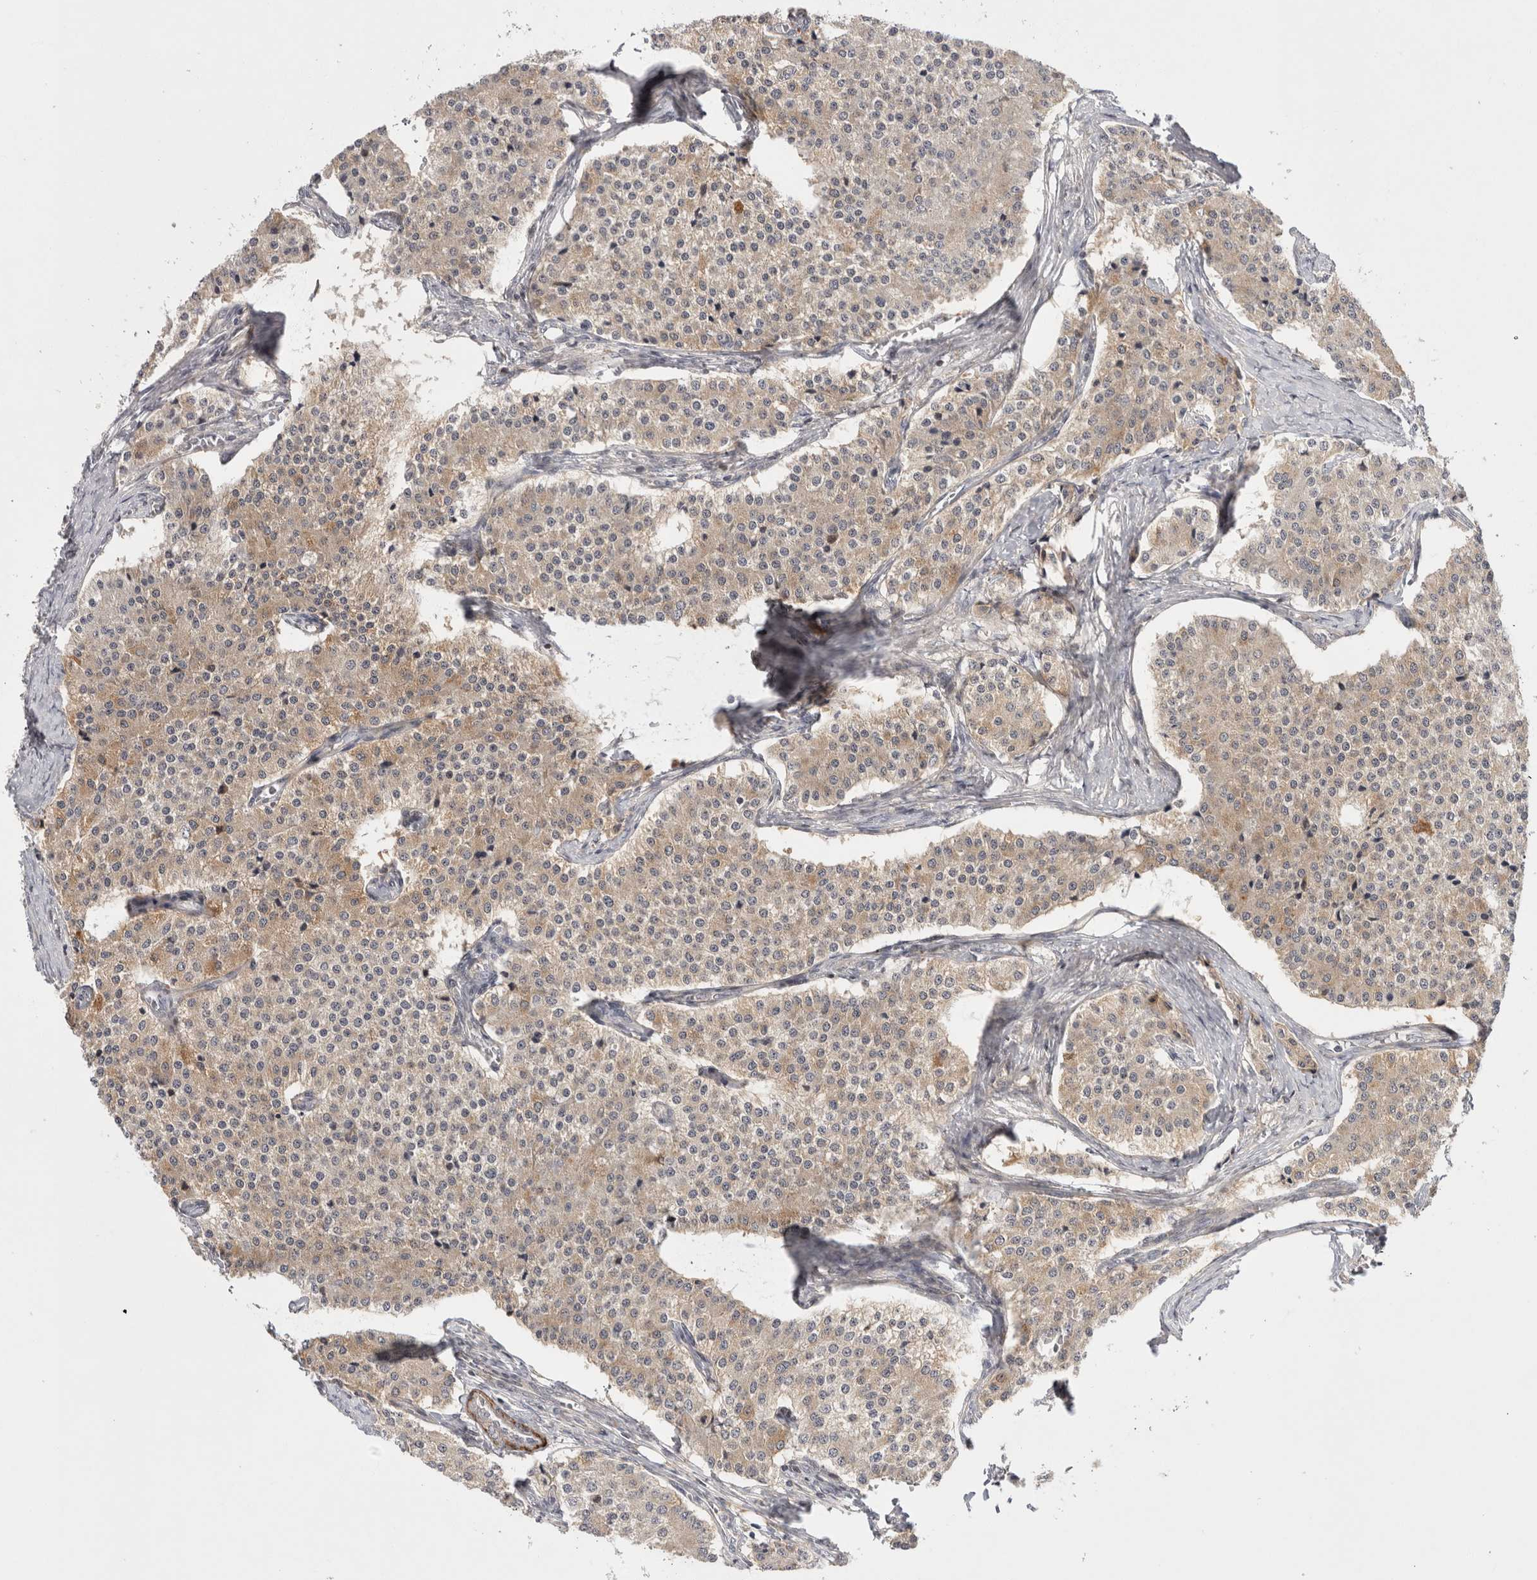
{"staining": {"intensity": "weak", "quantity": ">75%", "location": "cytoplasmic/membranous"}, "tissue": "carcinoid", "cell_type": "Tumor cells", "image_type": "cancer", "snomed": [{"axis": "morphology", "description": "Carcinoid, malignant, NOS"}, {"axis": "topography", "description": "Colon"}], "caption": "Carcinoid stained for a protein reveals weak cytoplasmic/membranous positivity in tumor cells.", "gene": "ZNF318", "patient": {"sex": "female", "age": 52}}